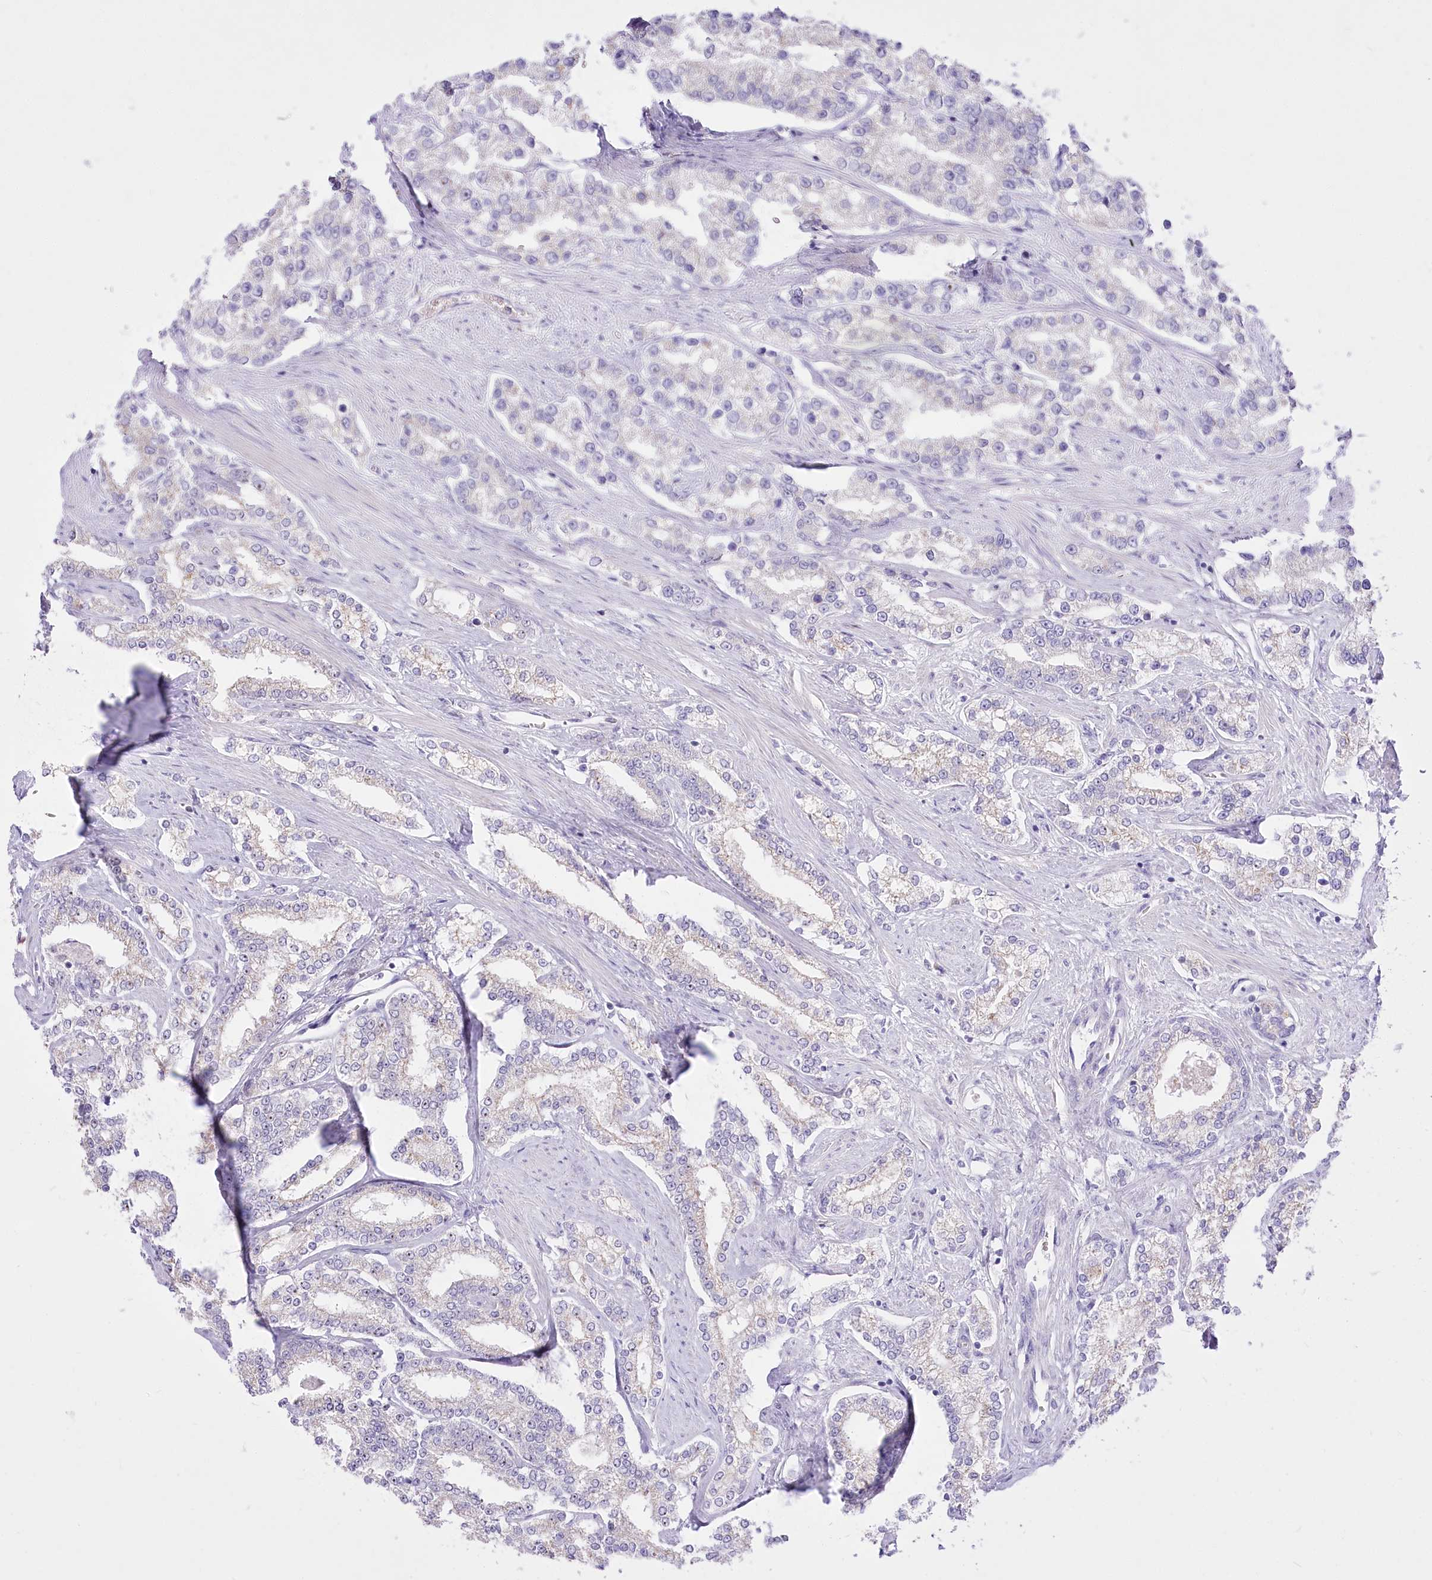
{"staining": {"intensity": "negative", "quantity": "none", "location": "none"}, "tissue": "prostate cancer", "cell_type": "Tumor cells", "image_type": "cancer", "snomed": [{"axis": "morphology", "description": "Normal tissue, NOS"}, {"axis": "morphology", "description": "Adenocarcinoma, High grade"}, {"axis": "topography", "description": "Prostate"}], "caption": "Image shows no protein expression in tumor cells of prostate high-grade adenocarcinoma tissue.", "gene": "BEND7", "patient": {"sex": "male", "age": 83}}